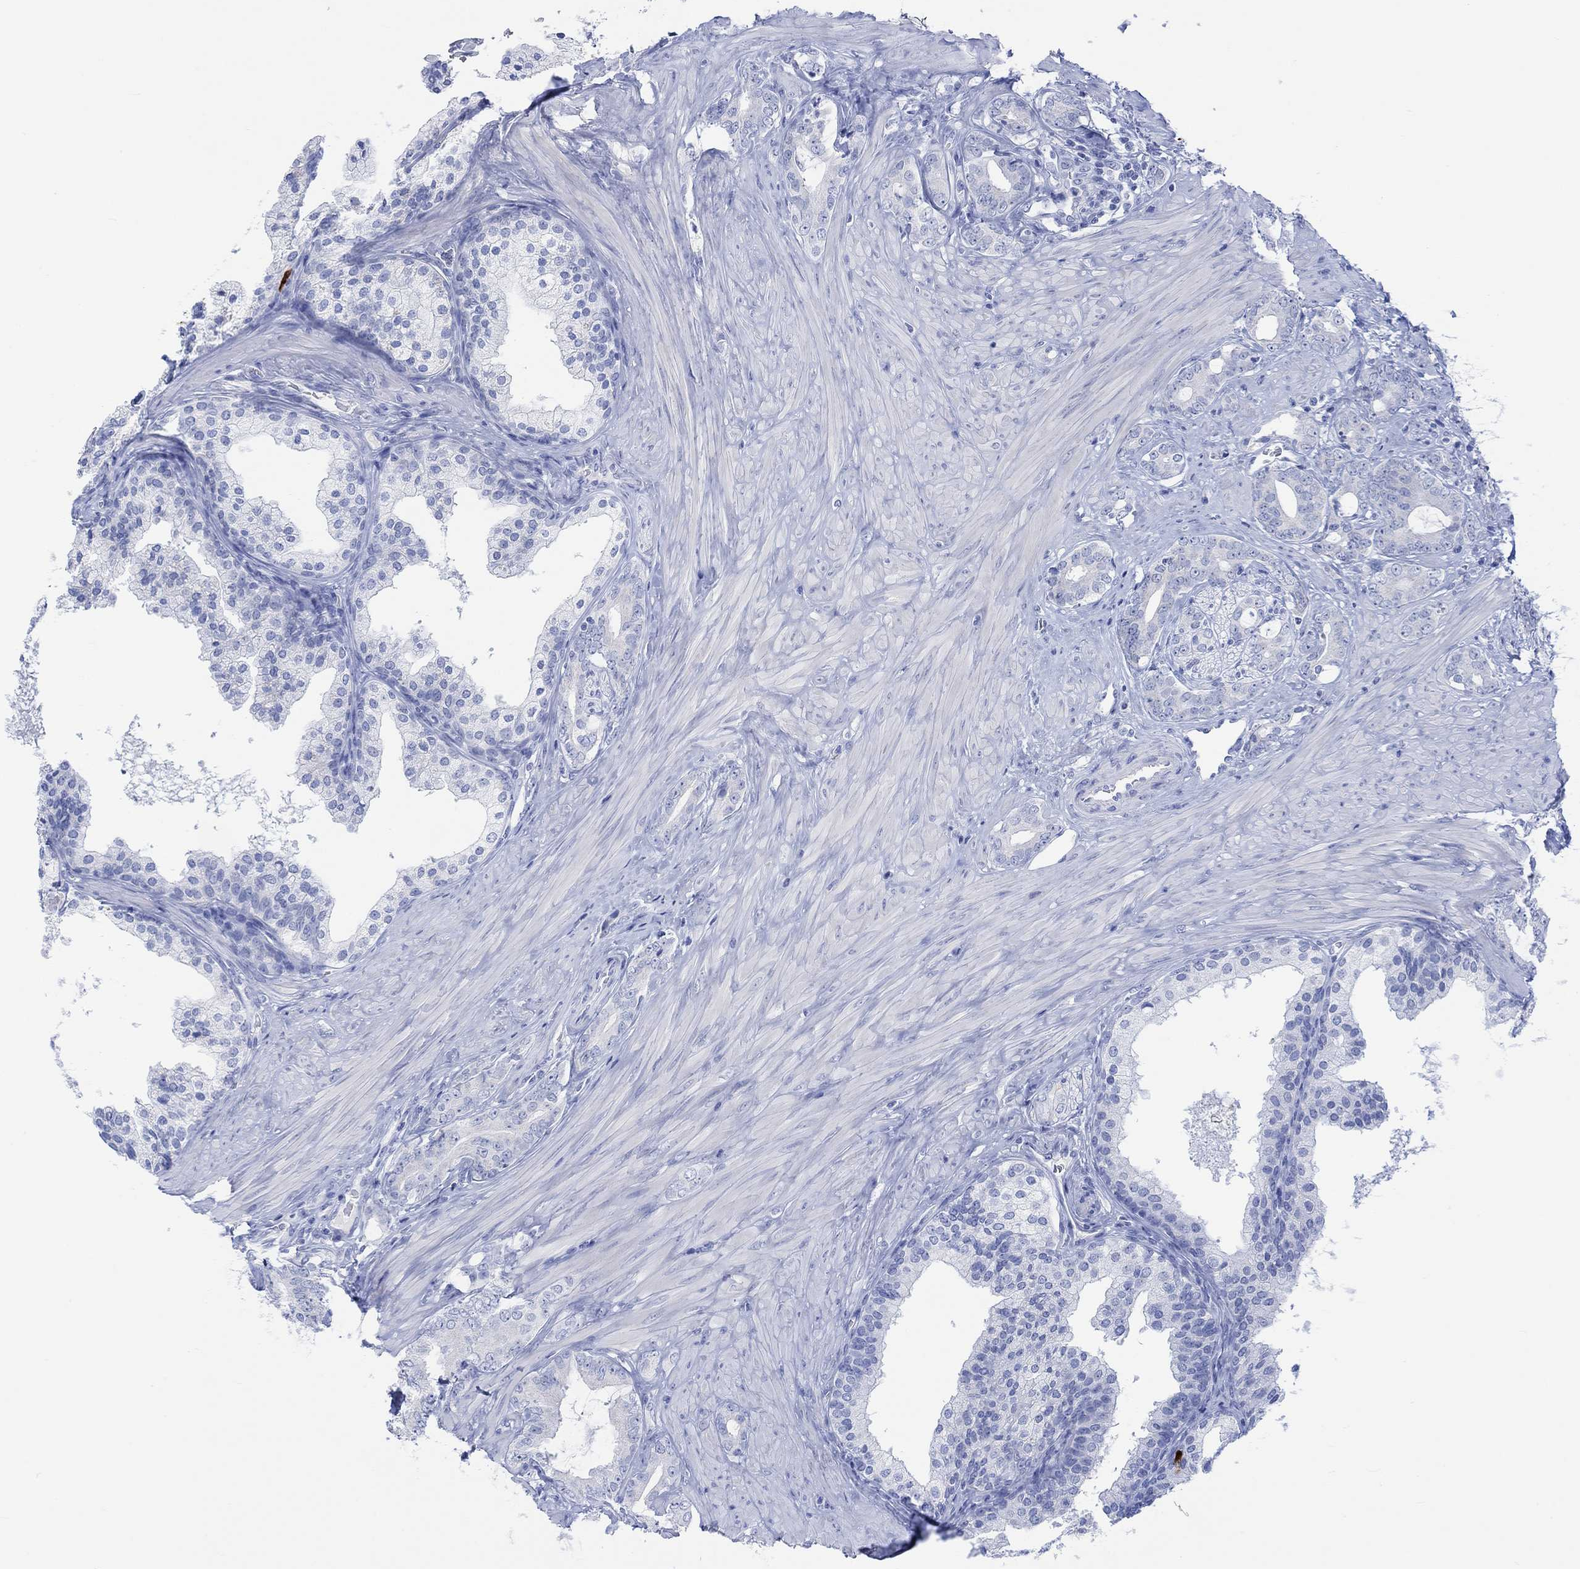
{"staining": {"intensity": "negative", "quantity": "none", "location": "none"}, "tissue": "prostate cancer", "cell_type": "Tumor cells", "image_type": "cancer", "snomed": [{"axis": "morphology", "description": "Adenocarcinoma, NOS"}, {"axis": "topography", "description": "Prostate"}], "caption": "Immunohistochemistry histopathology image of human prostate cancer stained for a protein (brown), which shows no staining in tumor cells.", "gene": "CALCA", "patient": {"sex": "male", "age": 55}}